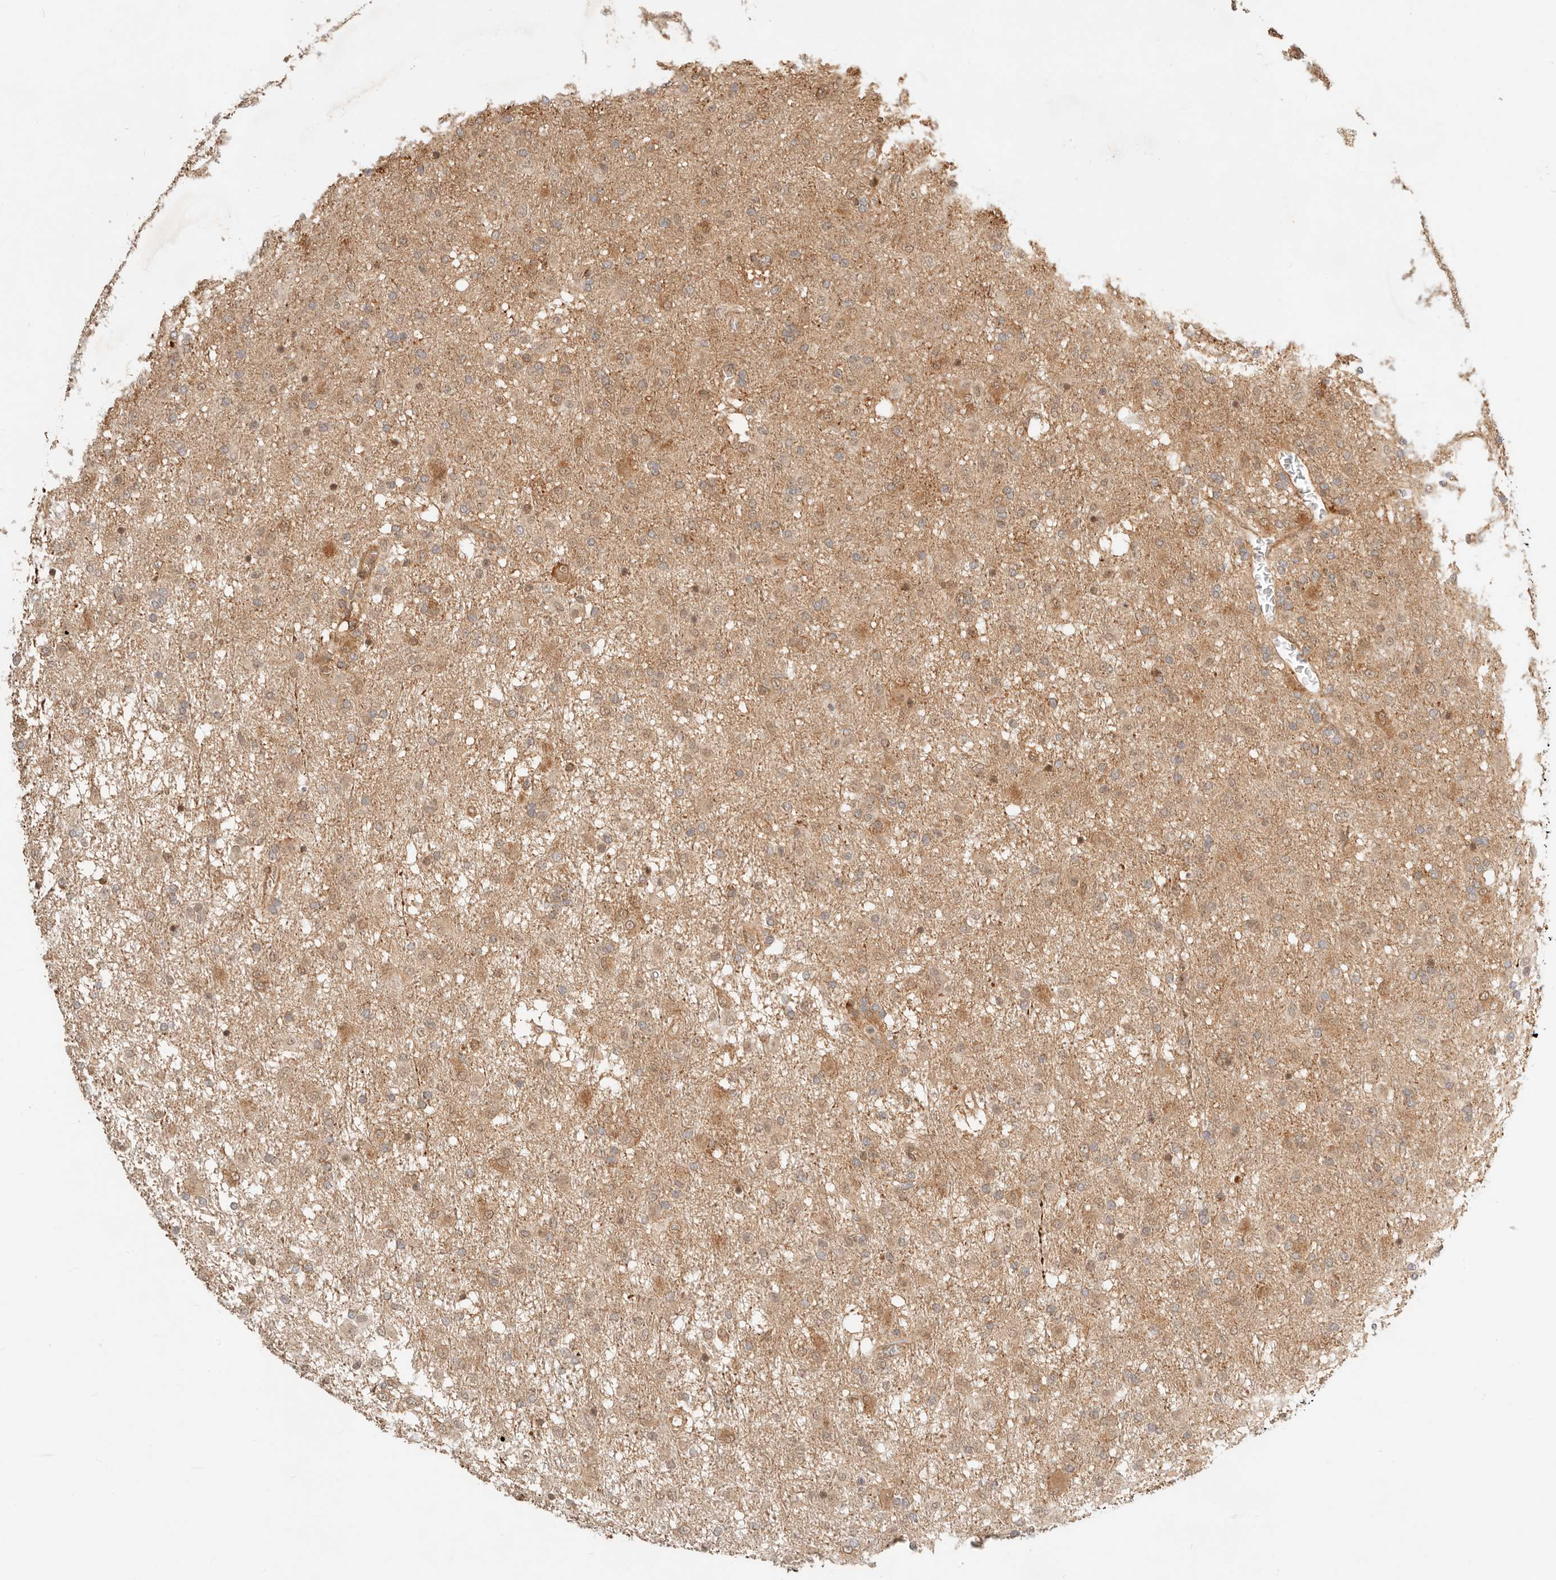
{"staining": {"intensity": "weak", "quantity": "25%-75%", "location": "cytoplasmic/membranous"}, "tissue": "glioma", "cell_type": "Tumor cells", "image_type": "cancer", "snomed": [{"axis": "morphology", "description": "Glioma, malignant, Low grade"}, {"axis": "topography", "description": "Brain"}], "caption": "Protein staining of malignant glioma (low-grade) tissue demonstrates weak cytoplasmic/membranous staining in about 25%-75% of tumor cells. The protein is stained brown, and the nuclei are stained in blue (DAB (3,3'-diaminobenzidine) IHC with brightfield microscopy, high magnification).", "gene": "BAALC", "patient": {"sex": "male", "age": 65}}